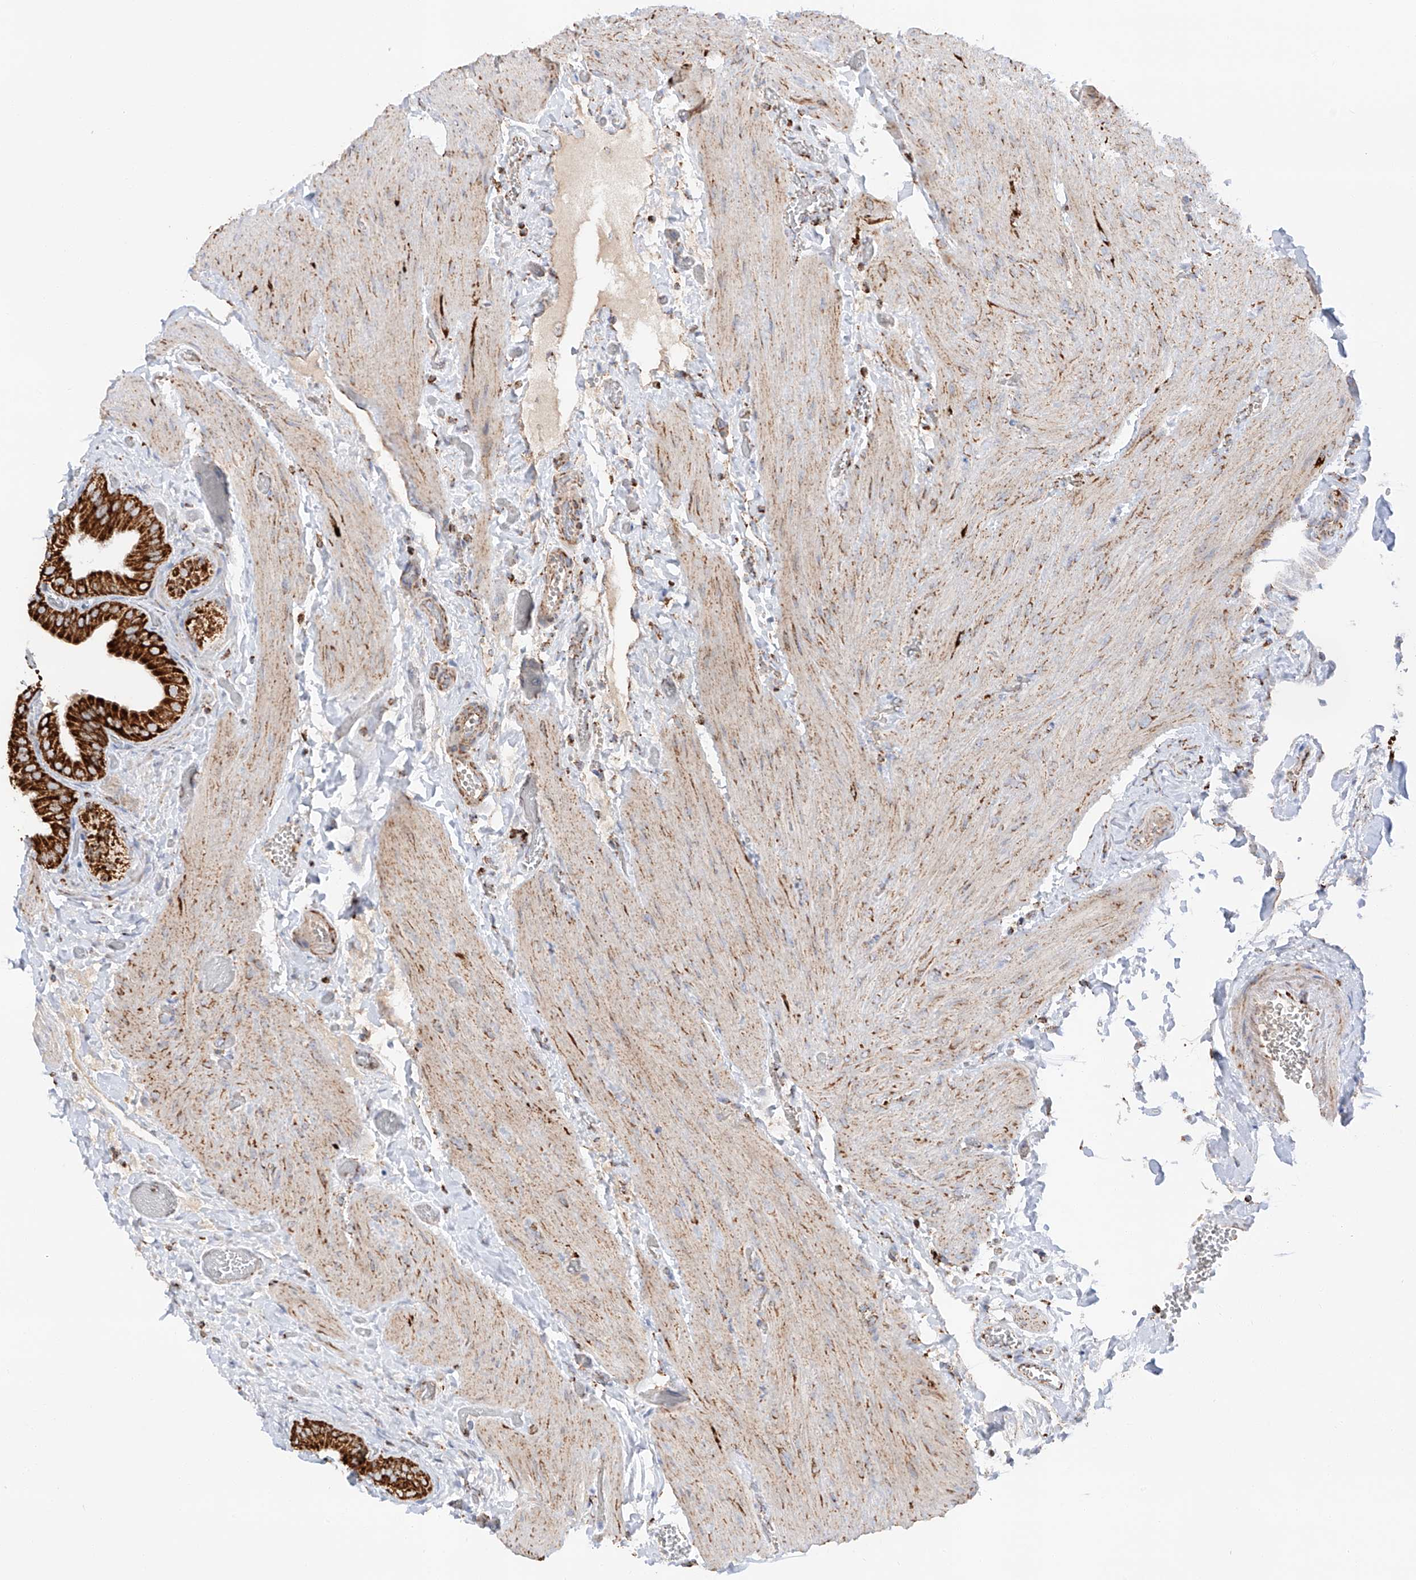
{"staining": {"intensity": "strong", "quantity": ">75%", "location": "cytoplasmic/membranous"}, "tissue": "gallbladder", "cell_type": "Glandular cells", "image_type": "normal", "snomed": [{"axis": "morphology", "description": "Normal tissue, NOS"}, {"axis": "topography", "description": "Gallbladder"}], "caption": "Unremarkable gallbladder was stained to show a protein in brown. There is high levels of strong cytoplasmic/membranous staining in about >75% of glandular cells. (DAB (3,3'-diaminobenzidine) IHC, brown staining for protein, blue staining for nuclei).", "gene": "TTC27", "patient": {"sex": "female", "age": 64}}